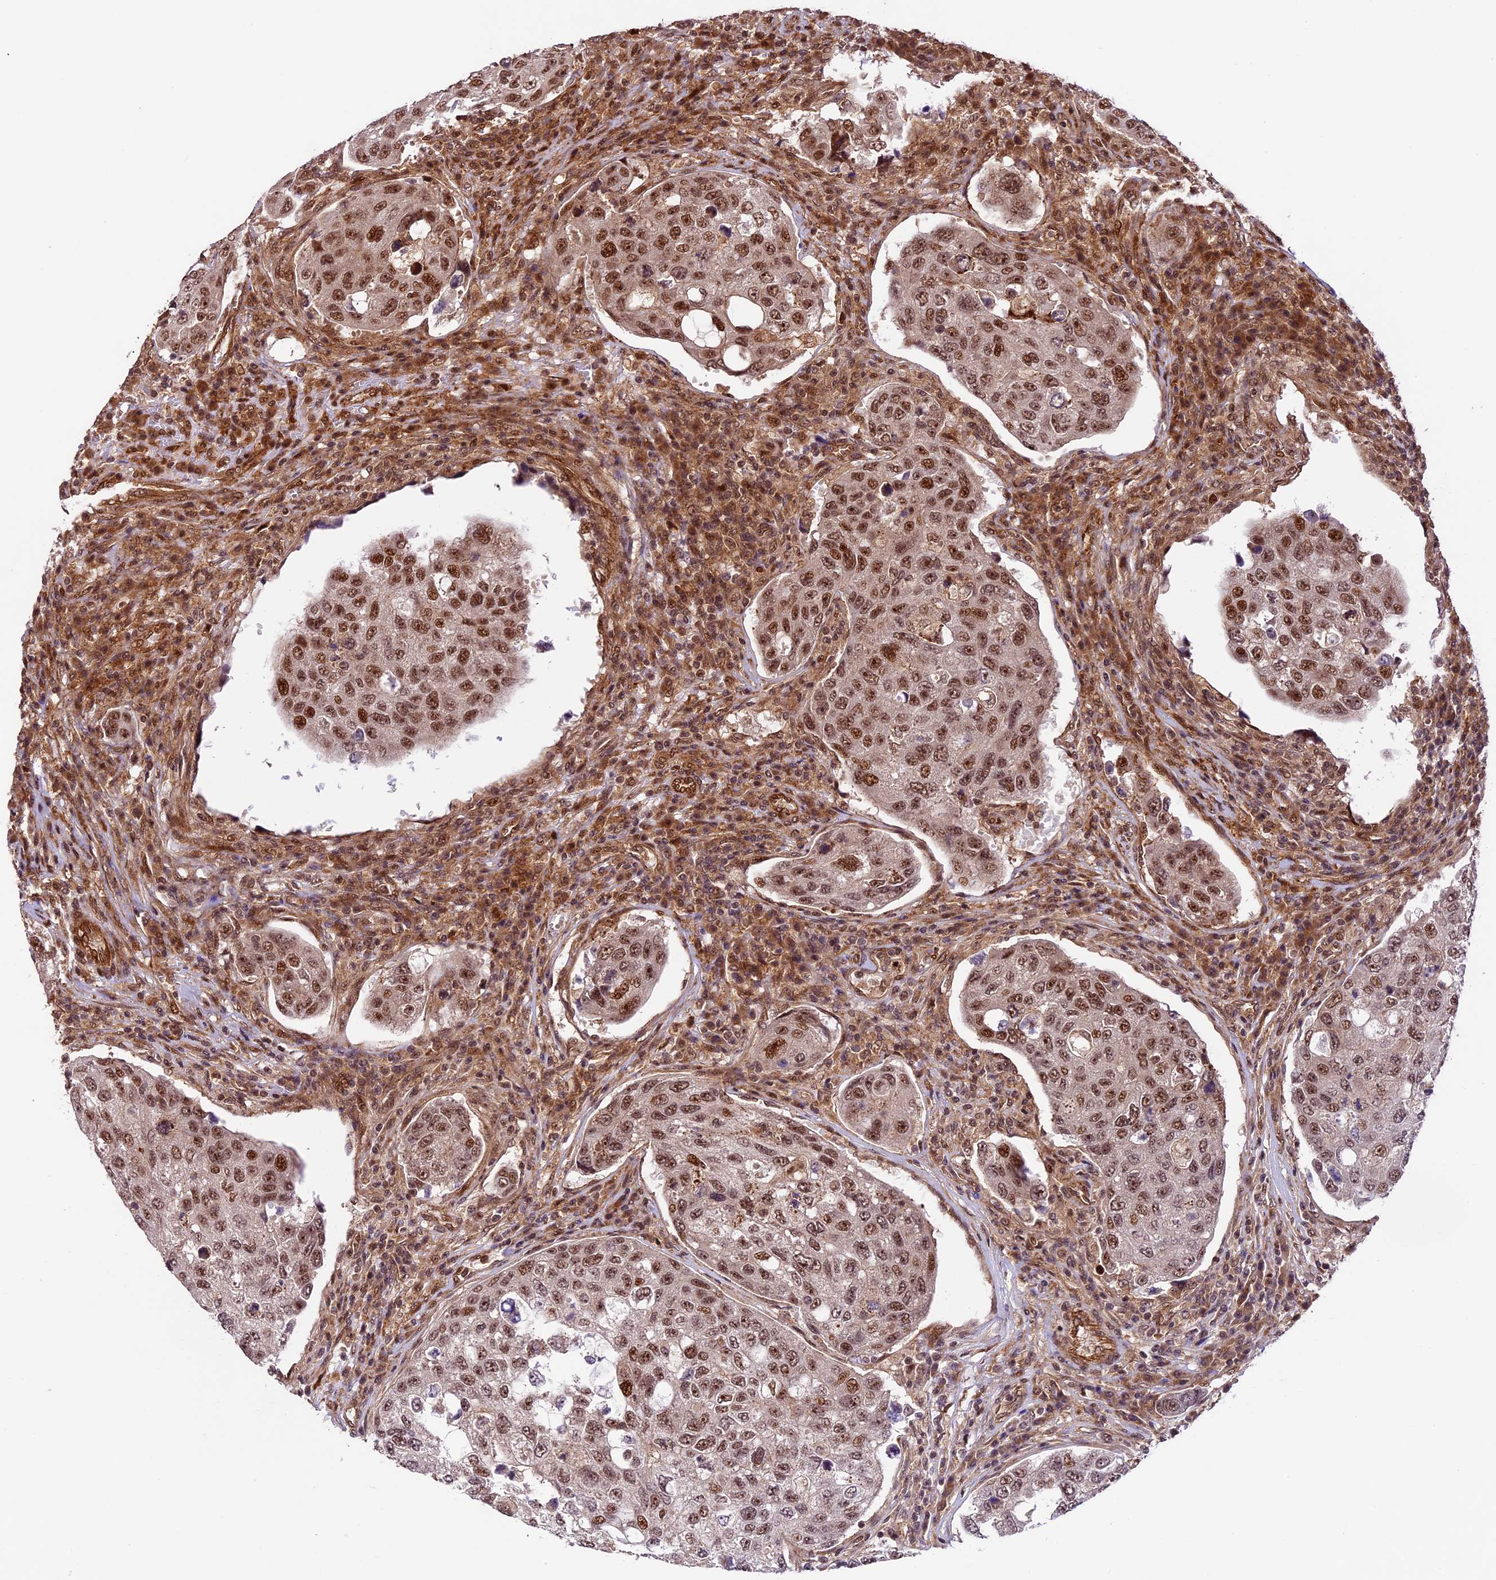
{"staining": {"intensity": "strong", "quantity": ">75%", "location": "nuclear"}, "tissue": "urothelial cancer", "cell_type": "Tumor cells", "image_type": "cancer", "snomed": [{"axis": "morphology", "description": "Urothelial carcinoma, High grade"}, {"axis": "topography", "description": "Lymph node"}, {"axis": "topography", "description": "Urinary bladder"}], "caption": "A high amount of strong nuclear positivity is seen in about >75% of tumor cells in urothelial cancer tissue. The protein of interest is stained brown, and the nuclei are stained in blue (DAB (3,3'-diaminobenzidine) IHC with brightfield microscopy, high magnification).", "gene": "DHX38", "patient": {"sex": "male", "age": 51}}